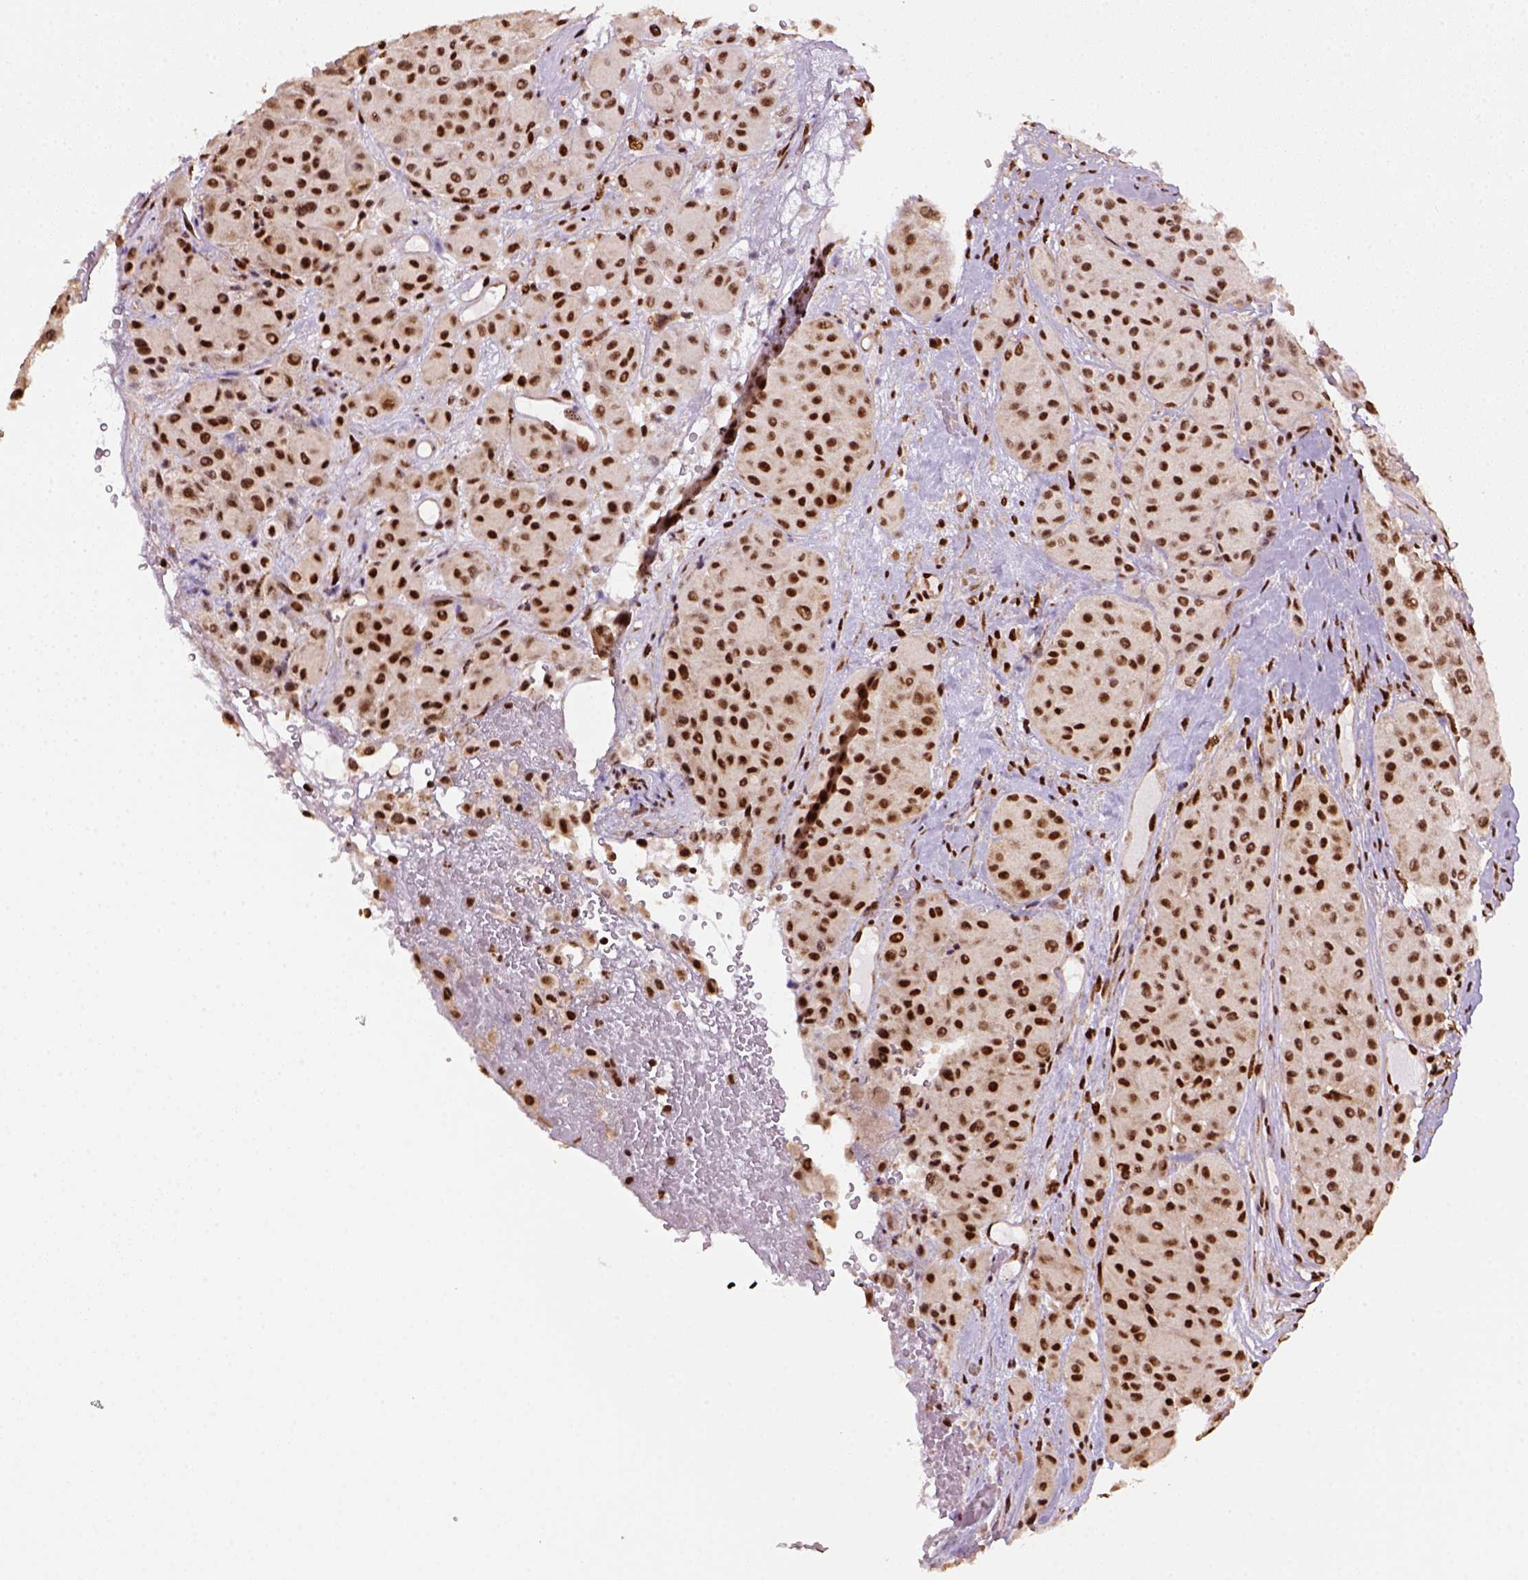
{"staining": {"intensity": "strong", "quantity": ">75%", "location": "nuclear"}, "tissue": "melanoma", "cell_type": "Tumor cells", "image_type": "cancer", "snomed": [{"axis": "morphology", "description": "Malignant melanoma, Metastatic site"}, {"axis": "topography", "description": "Smooth muscle"}], "caption": "Human malignant melanoma (metastatic site) stained with a protein marker displays strong staining in tumor cells.", "gene": "CCAR1", "patient": {"sex": "male", "age": 41}}